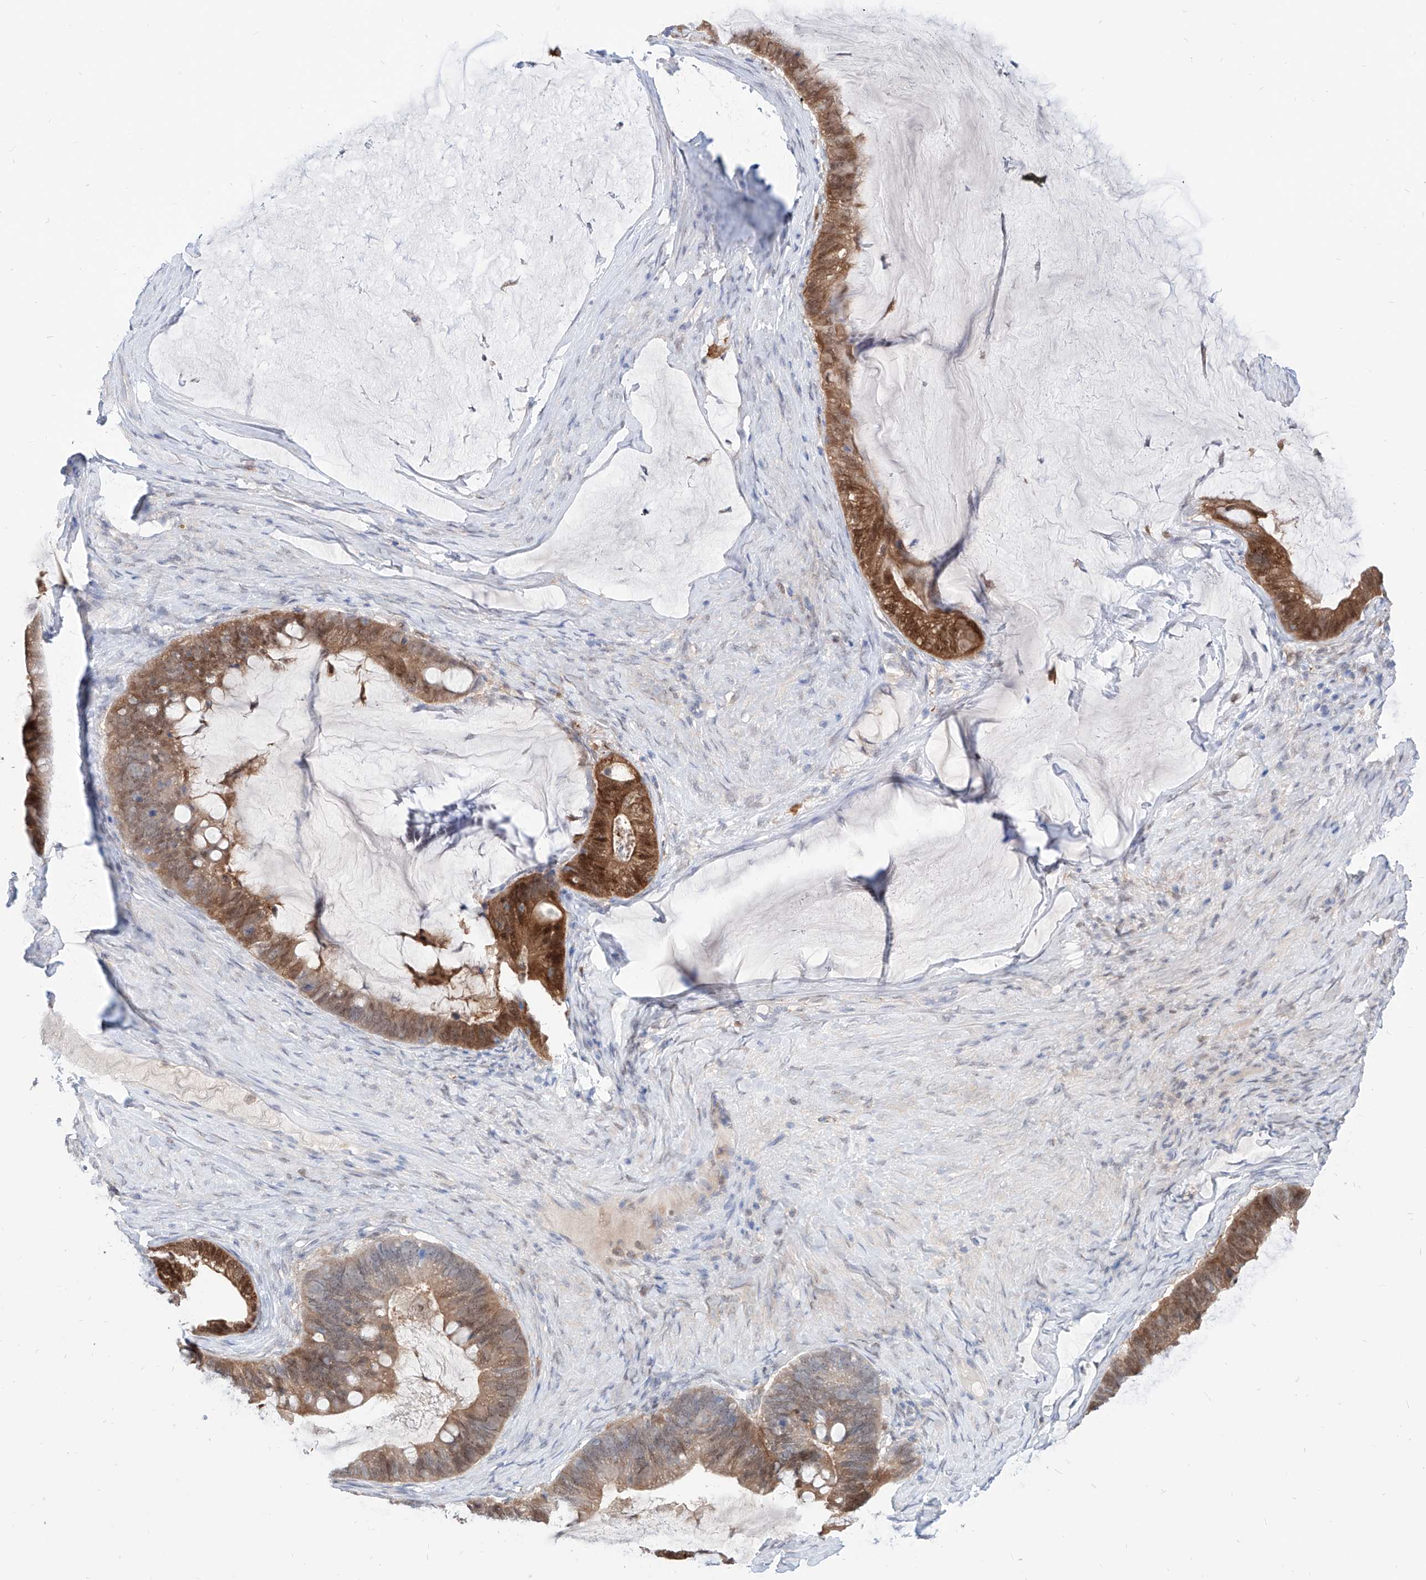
{"staining": {"intensity": "moderate", "quantity": ">75%", "location": "cytoplasmic/membranous,nuclear"}, "tissue": "ovarian cancer", "cell_type": "Tumor cells", "image_type": "cancer", "snomed": [{"axis": "morphology", "description": "Cystadenocarcinoma, mucinous, NOS"}, {"axis": "topography", "description": "Ovary"}], "caption": "Tumor cells exhibit medium levels of moderate cytoplasmic/membranous and nuclear positivity in approximately >75% of cells in human ovarian mucinous cystadenocarcinoma. (IHC, brightfield microscopy, high magnification).", "gene": "PDXK", "patient": {"sex": "female", "age": 61}}